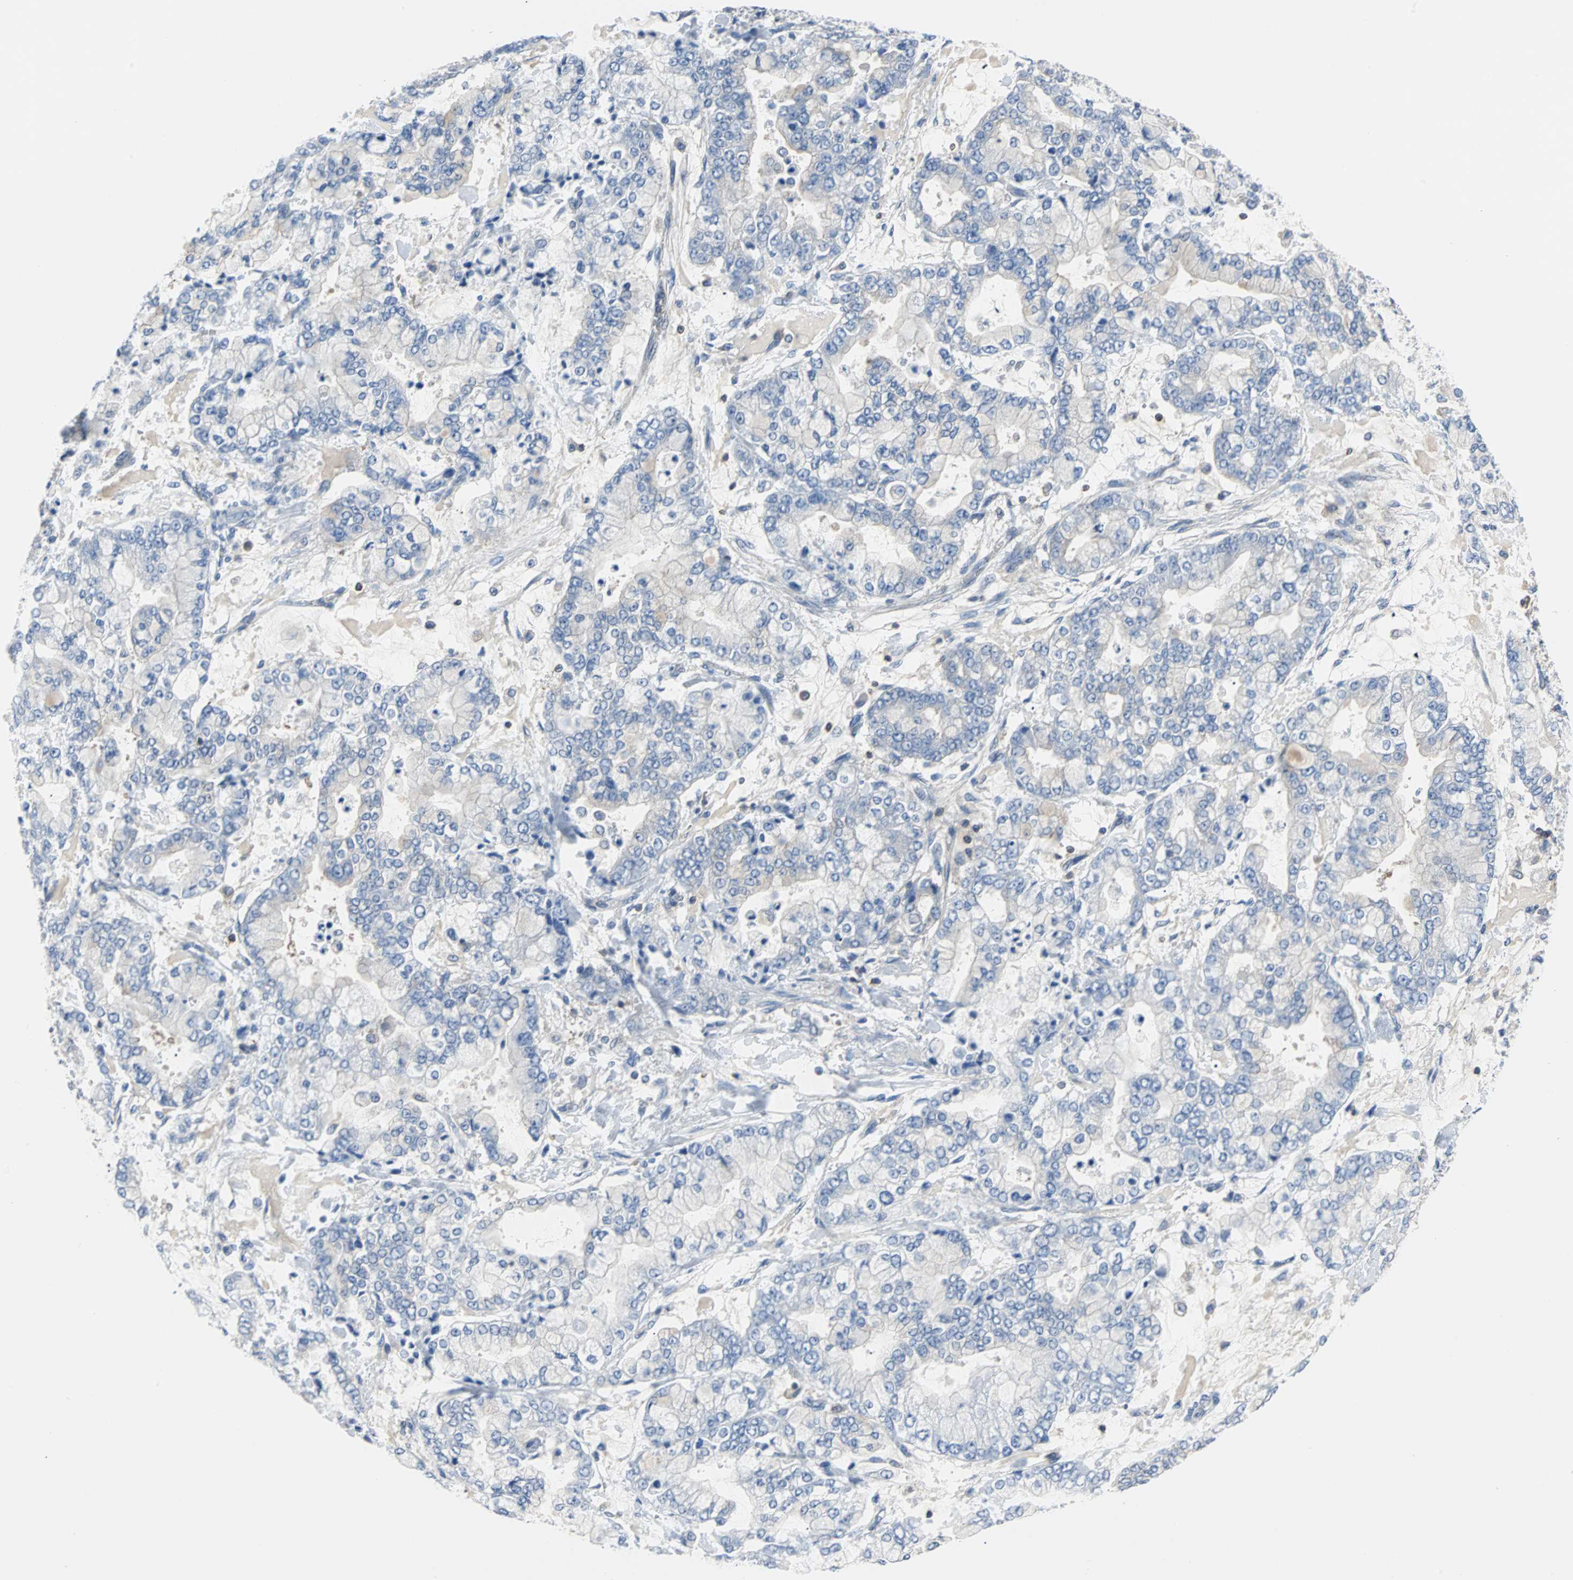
{"staining": {"intensity": "negative", "quantity": "none", "location": "none"}, "tissue": "stomach cancer", "cell_type": "Tumor cells", "image_type": "cancer", "snomed": [{"axis": "morphology", "description": "Adenocarcinoma, NOS"}, {"axis": "topography", "description": "Stomach"}], "caption": "This is a image of IHC staining of stomach cancer, which shows no expression in tumor cells. (Stains: DAB (3,3'-diaminobenzidine) immunohistochemistry (IHC) with hematoxylin counter stain, Microscopy: brightfield microscopy at high magnification).", "gene": "TSC22D4", "patient": {"sex": "male", "age": 76}}